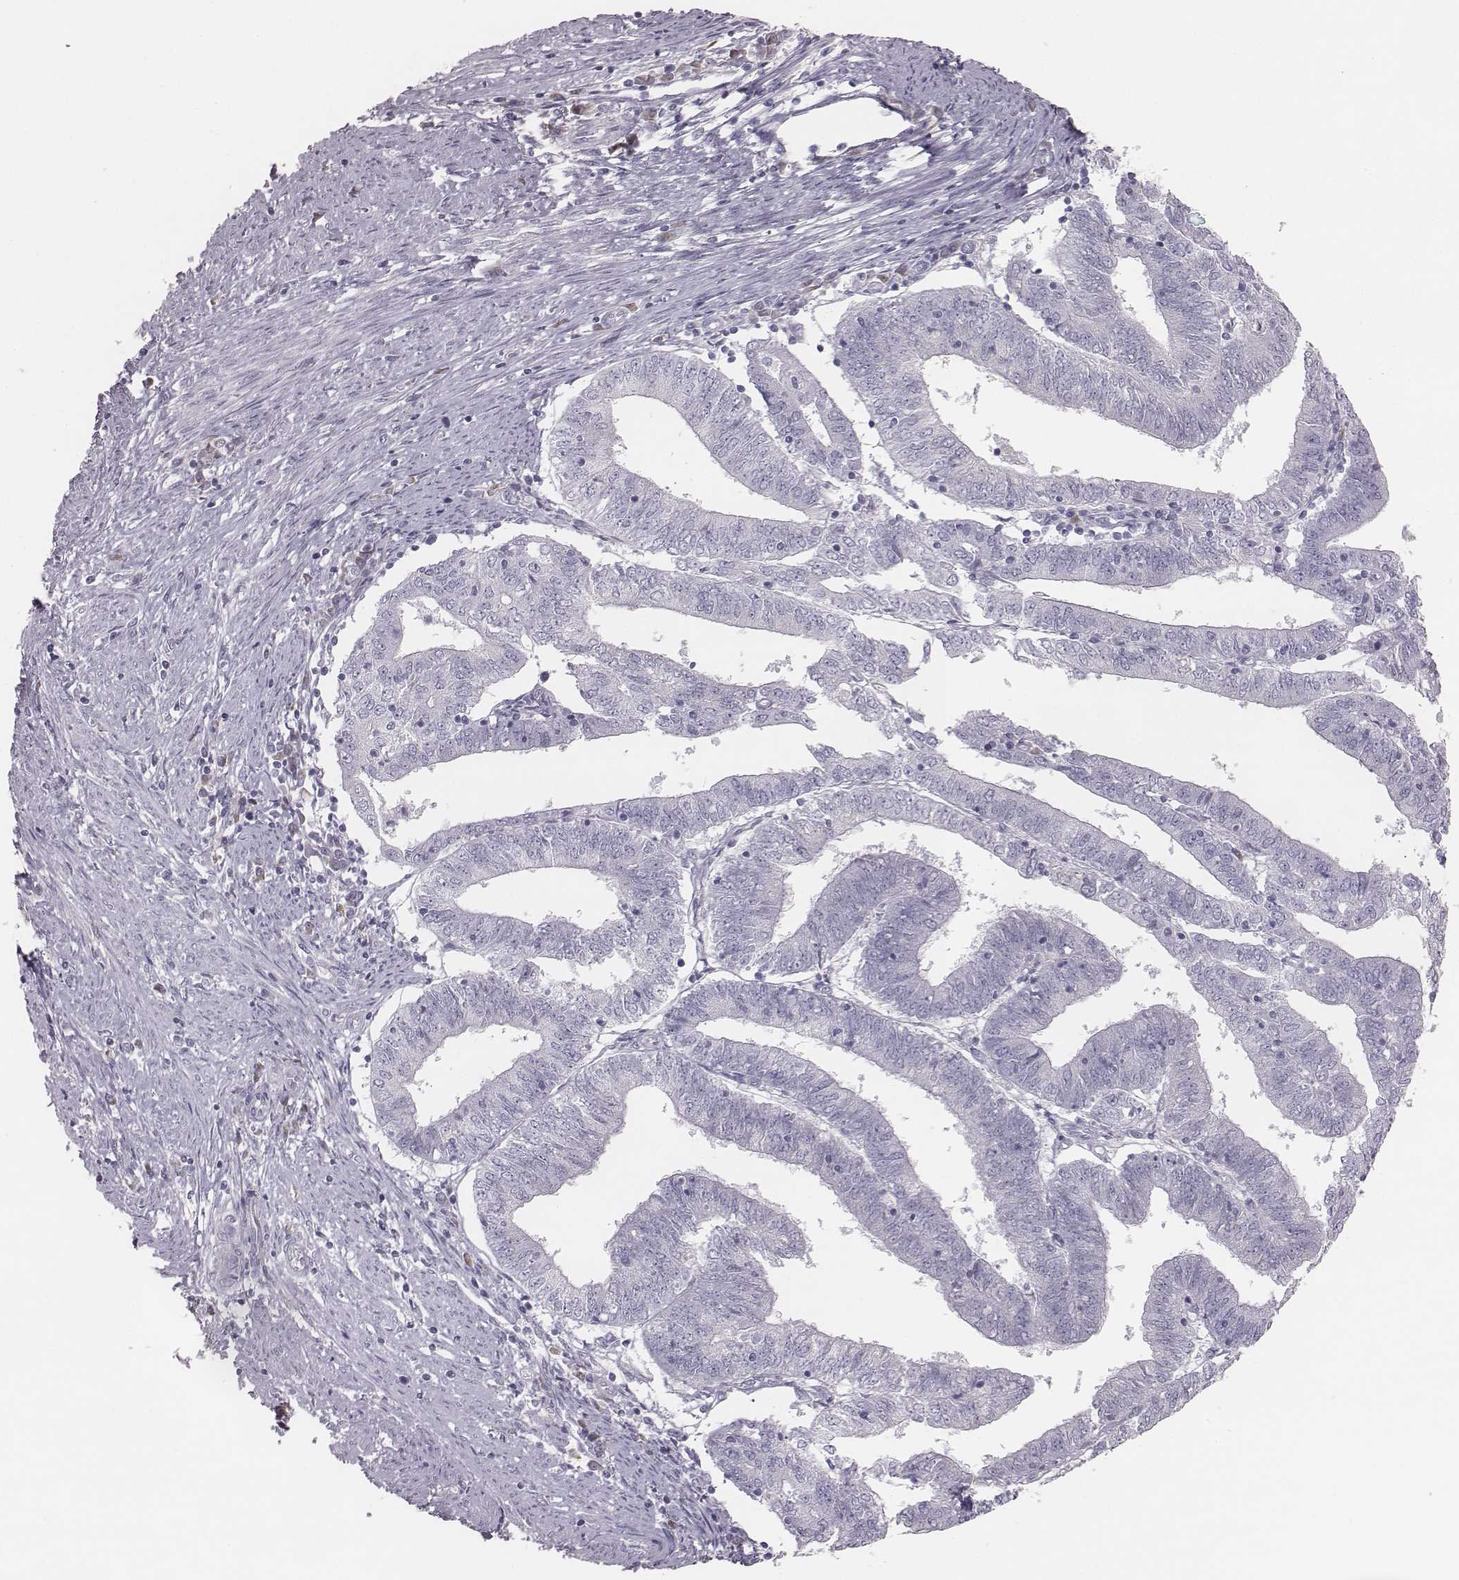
{"staining": {"intensity": "negative", "quantity": "none", "location": "none"}, "tissue": "endometrial cancer", "cell_type": "Tumor cells", "image_type": "cancer", "snomed": [{"axis": "morphology", "description": "Adenocarcinoma, NOS"}, {"axis": "topography", "description": "Endometrium"}], "caption": "There is no significant expression in tumor cells of endometrial cancer (adenocarcinoma). (DAB (3,3'-diaminobenzidine) IHC with hematoxylin counter stain).", "gene": "C6orf58", "patient": {"sex": "female", "age": 82}}